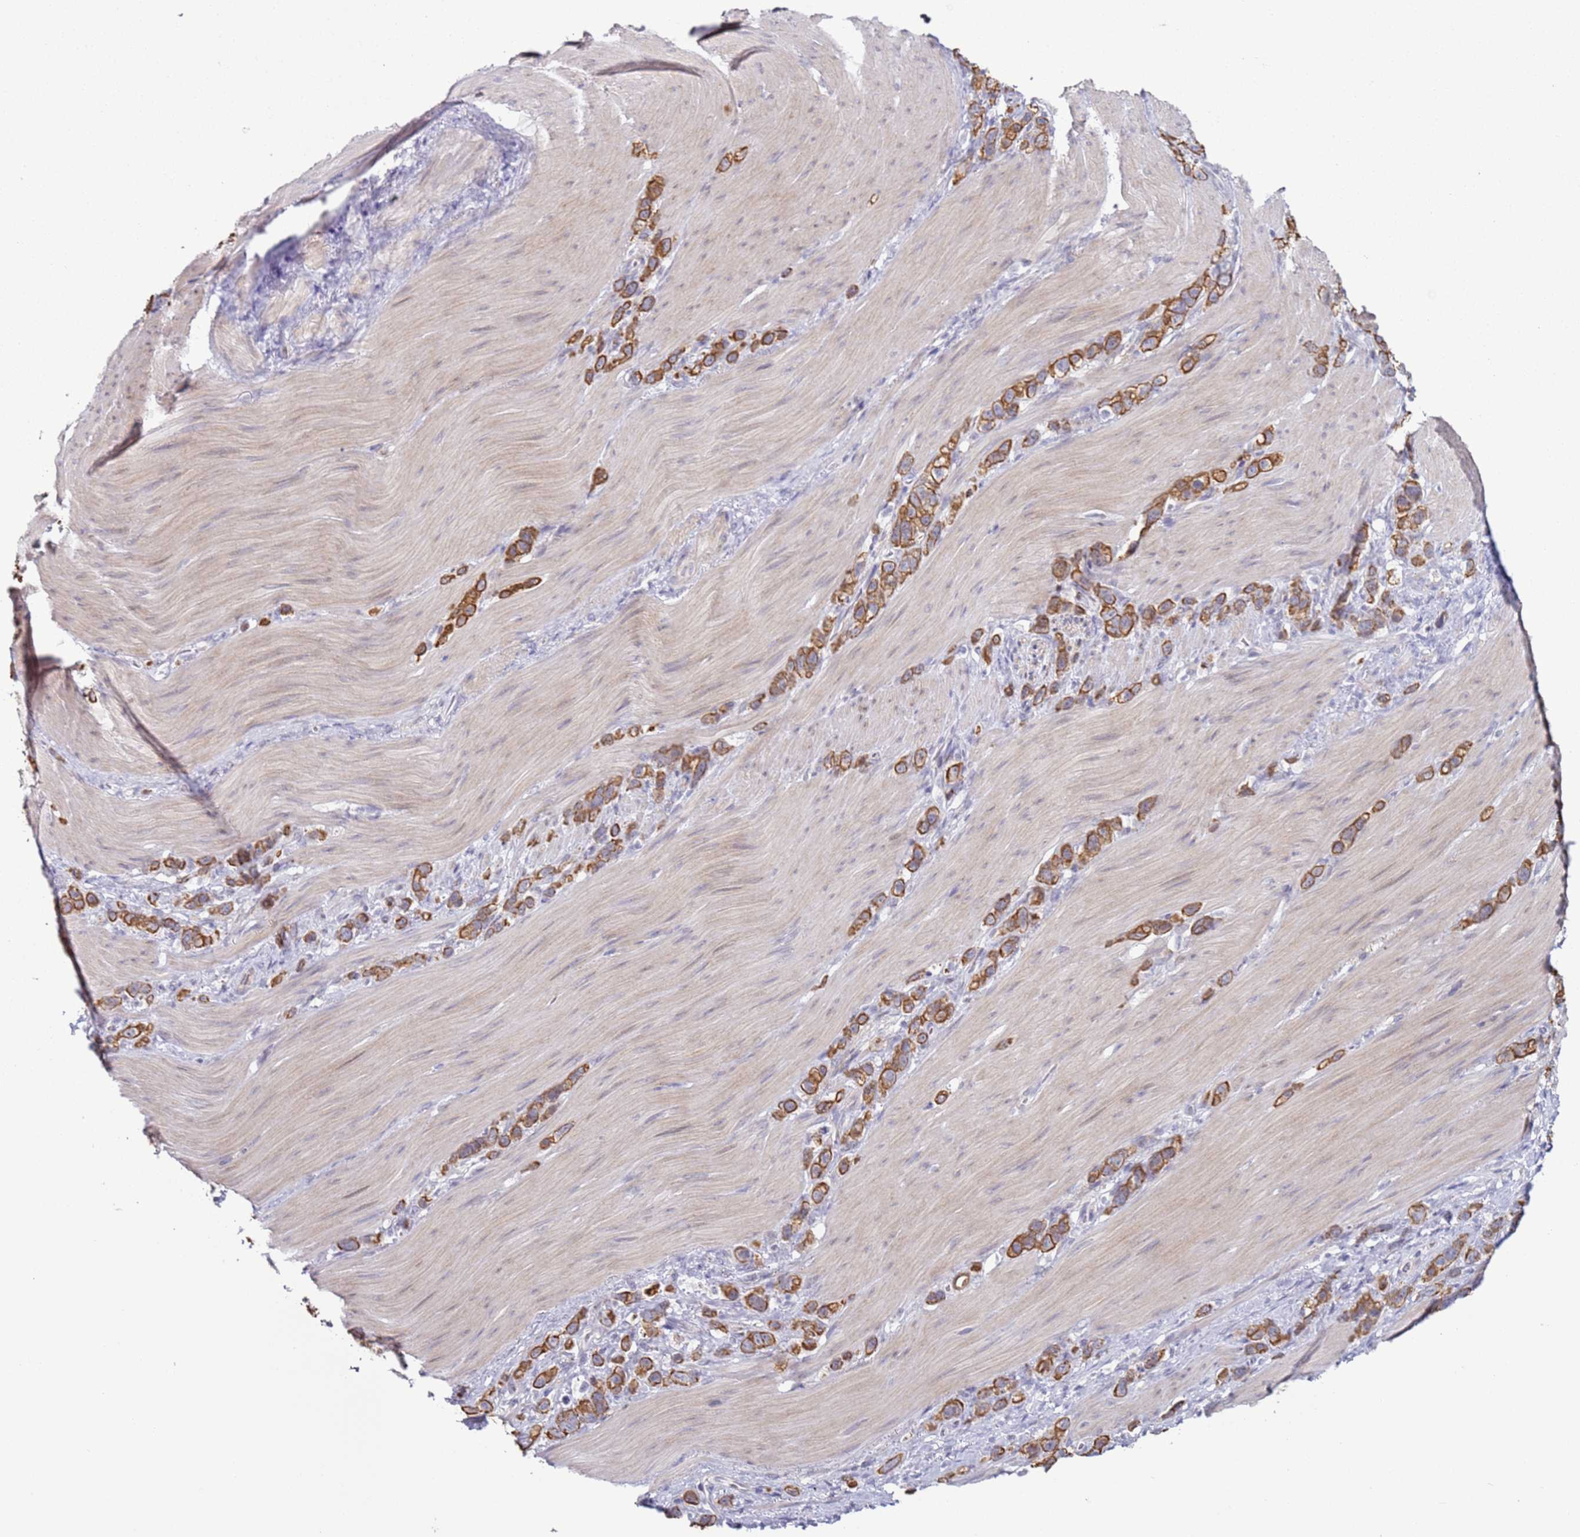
{"staining": {"intensity": "moderate", "quantity": ">75%", "location": "cytoplasmic/membranous"}, "tissue": "stomach cancer", "cell_type": "Tumor cells", "image_type": "cancer", "snomed": [{"axis": "morphology", "description": "Adenocarcinoma, NOS"}, {"axis": "topography", "description": "Stomach"}], "caption": "Stomach adenocarcinoma tissue shows moderate cytoplasmic/membranous positivity in about >75% of tumor cells", "gene": "NPAP1", "patient": {"sex": "female", "age": 65}}